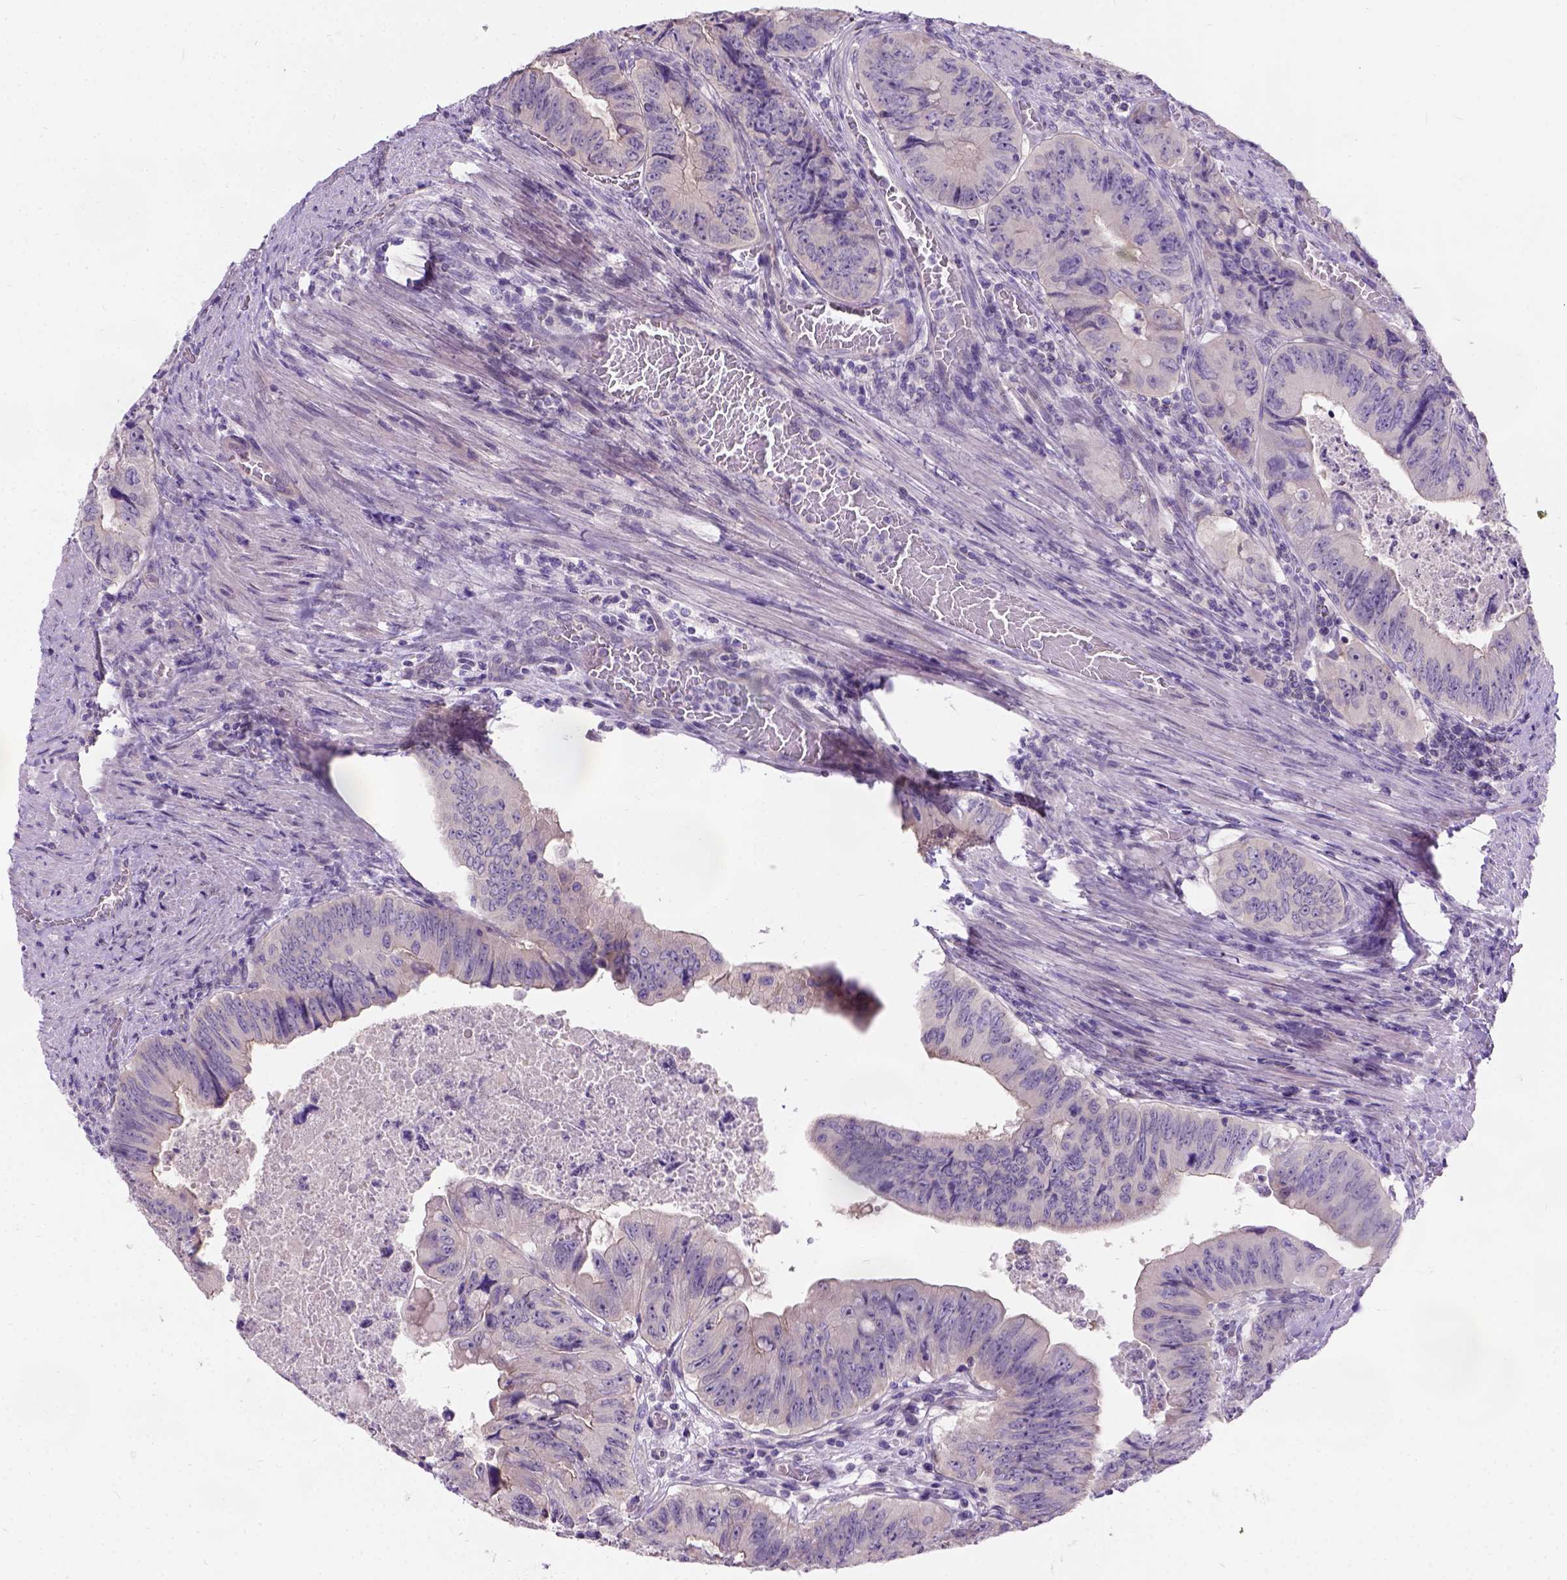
{"staining": {"intensity": "negative", "quantity": "none", "location": "none"}, "tissue": "colorectal cancer", "cell_type": "Tumor cells", "image_type": "cancer", "snomed": [{"axis": "morphology", "description": "Adenocarcinoma, NOS"}, {"axis": "topography", "description": "Colon"}], "caption": "A high-resolution histopathology image shows immunohistochemistry staining of colorectal cancer (adenocarcinoma), which reveals no significant staining in tumor cells.", "gene": "C20orf144", "patient": {"sex": "female", "age": 84}}